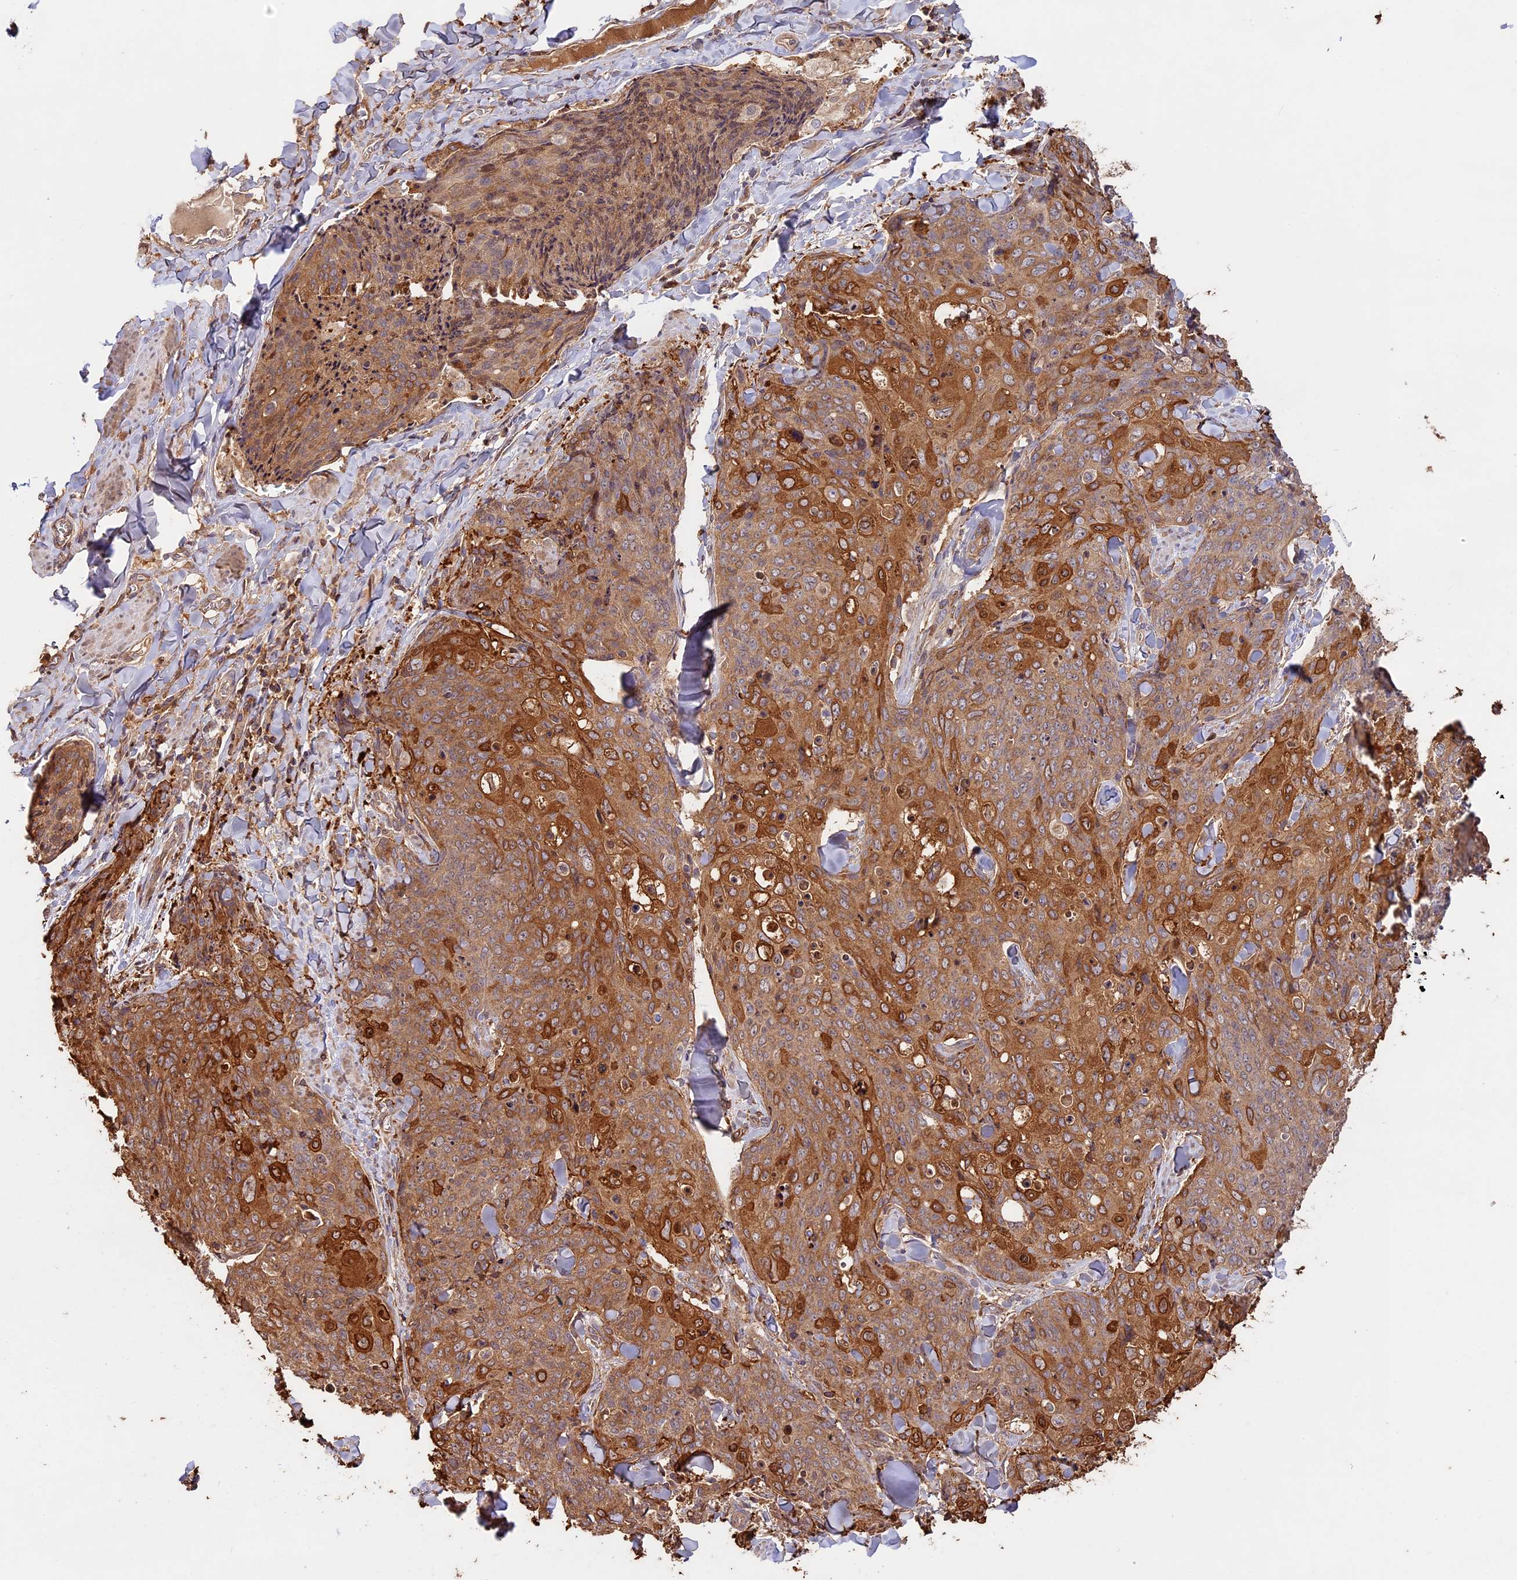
{"staining": {"intensity": "strong", "quantity": "25%-75%", "location": "cytoplasmic/membranous"}, "tissue": "skin cancer", "cell_type": "Tumor cells", "image_type": "cancer", "snomed": [{"axis": "morphology", "description": "Squamous cell carcinoma, NOS"}, {"axis": "topography", "description": "Skin"}, {"axis": "topography", "description": "Vulva"}], "caption": "DAB (3,3'-diaminobenzidine) immunohistochemical staining of skin cancer (squamous cell carcinoma) exhibits strong cytoplasmic/membranous protein staining in about 25%-75% of tumor cells.", "gene": "BCAS4", "patient": {"sex": "female", "age": 85}}